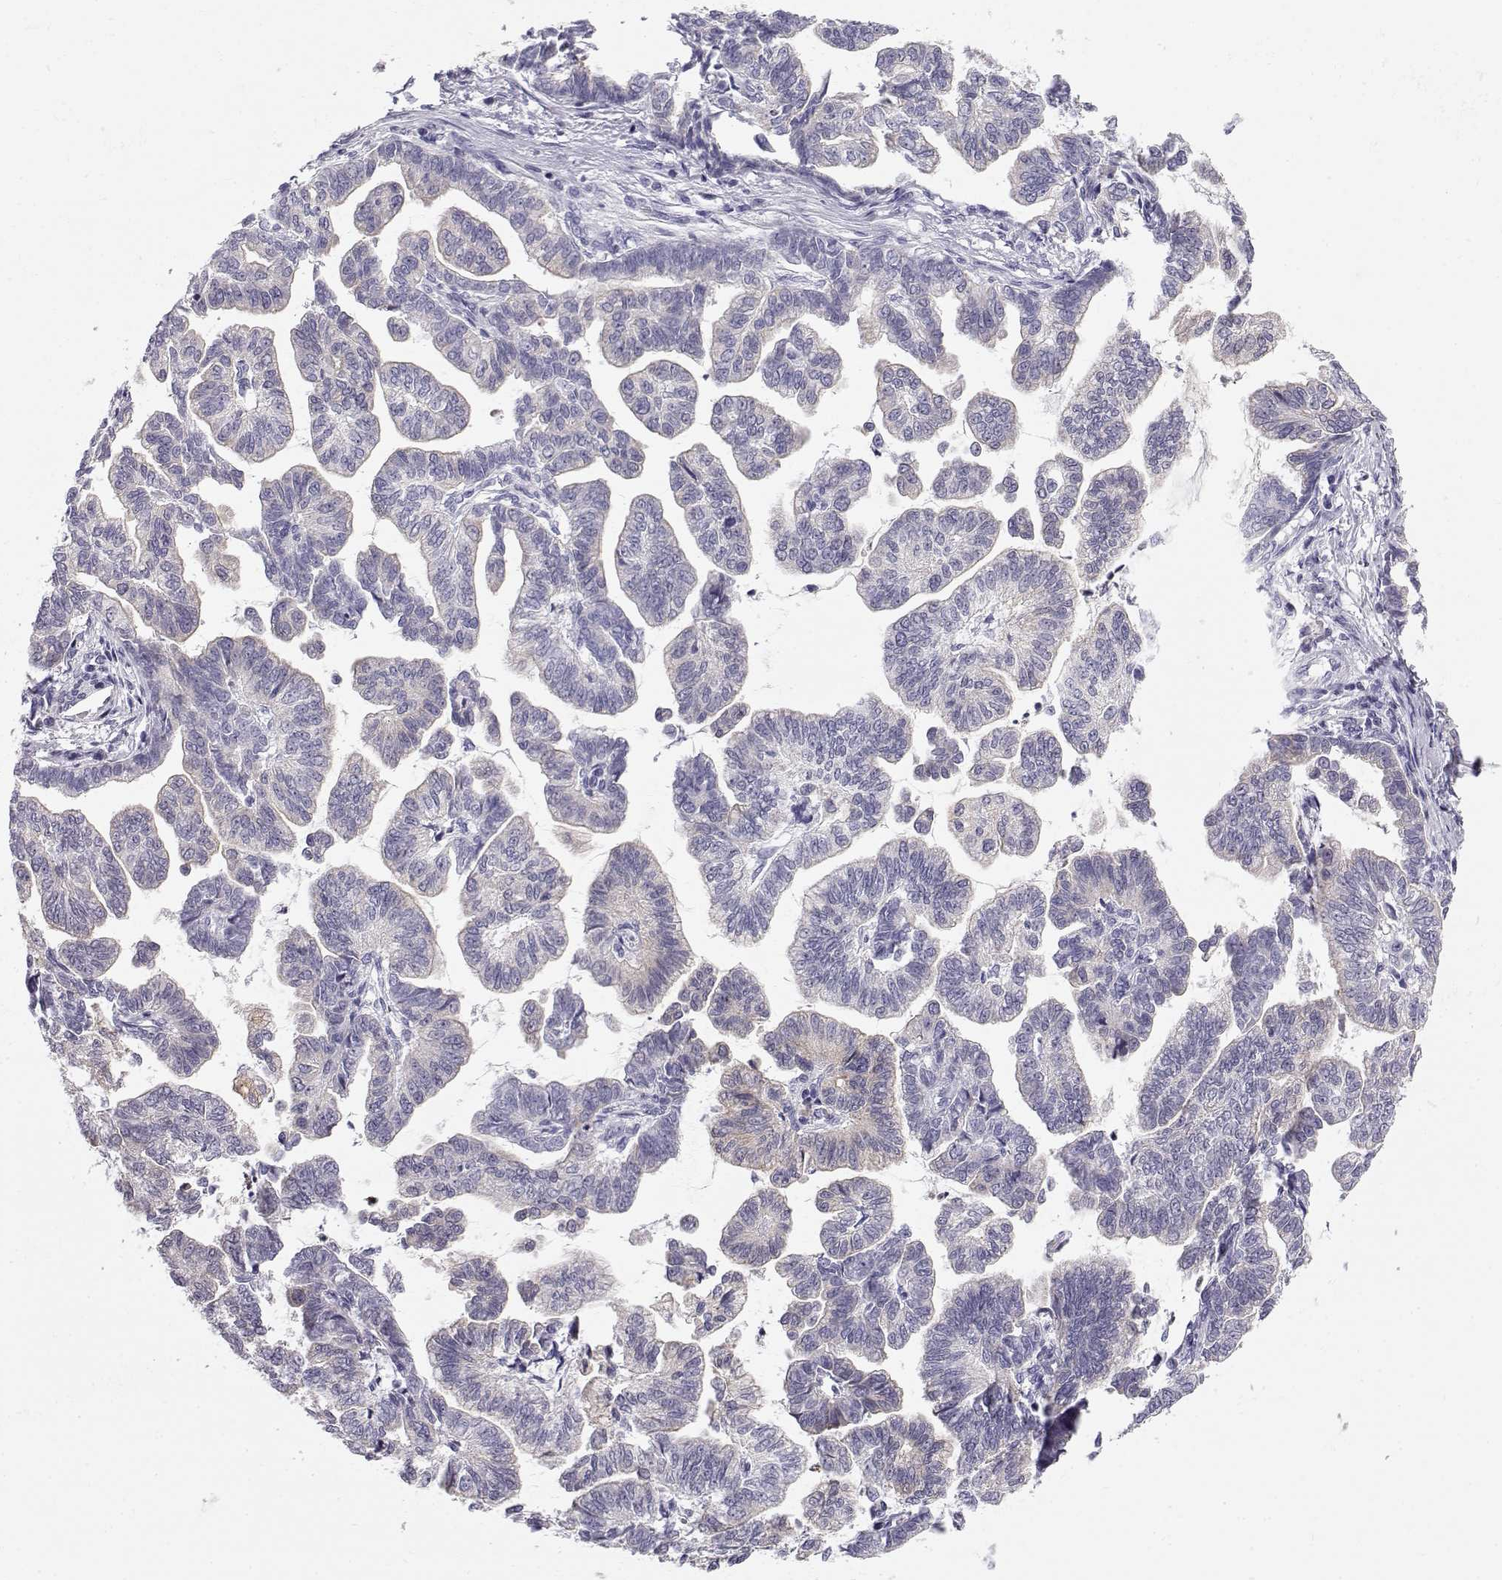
{"staining": {"intensity": "negative", "quantity": "none", "location": "none"}, "tissue": "stomach cancer", "cell_type": "Tumor cells", "image_type": "cancer", "snomed": [{"axis": "morphology", "description": "Adenocarcinoma, NOS"}, {"axis": "topography", "description": "Stomach"}], "caption": "An IHC image of adenocarcinoma (stomach) is shown. There is no staining in tumor cells of adenocarcinoma (stomach).", "gene": "GPR26", "patient": {"sex": "male", "age": 83}}